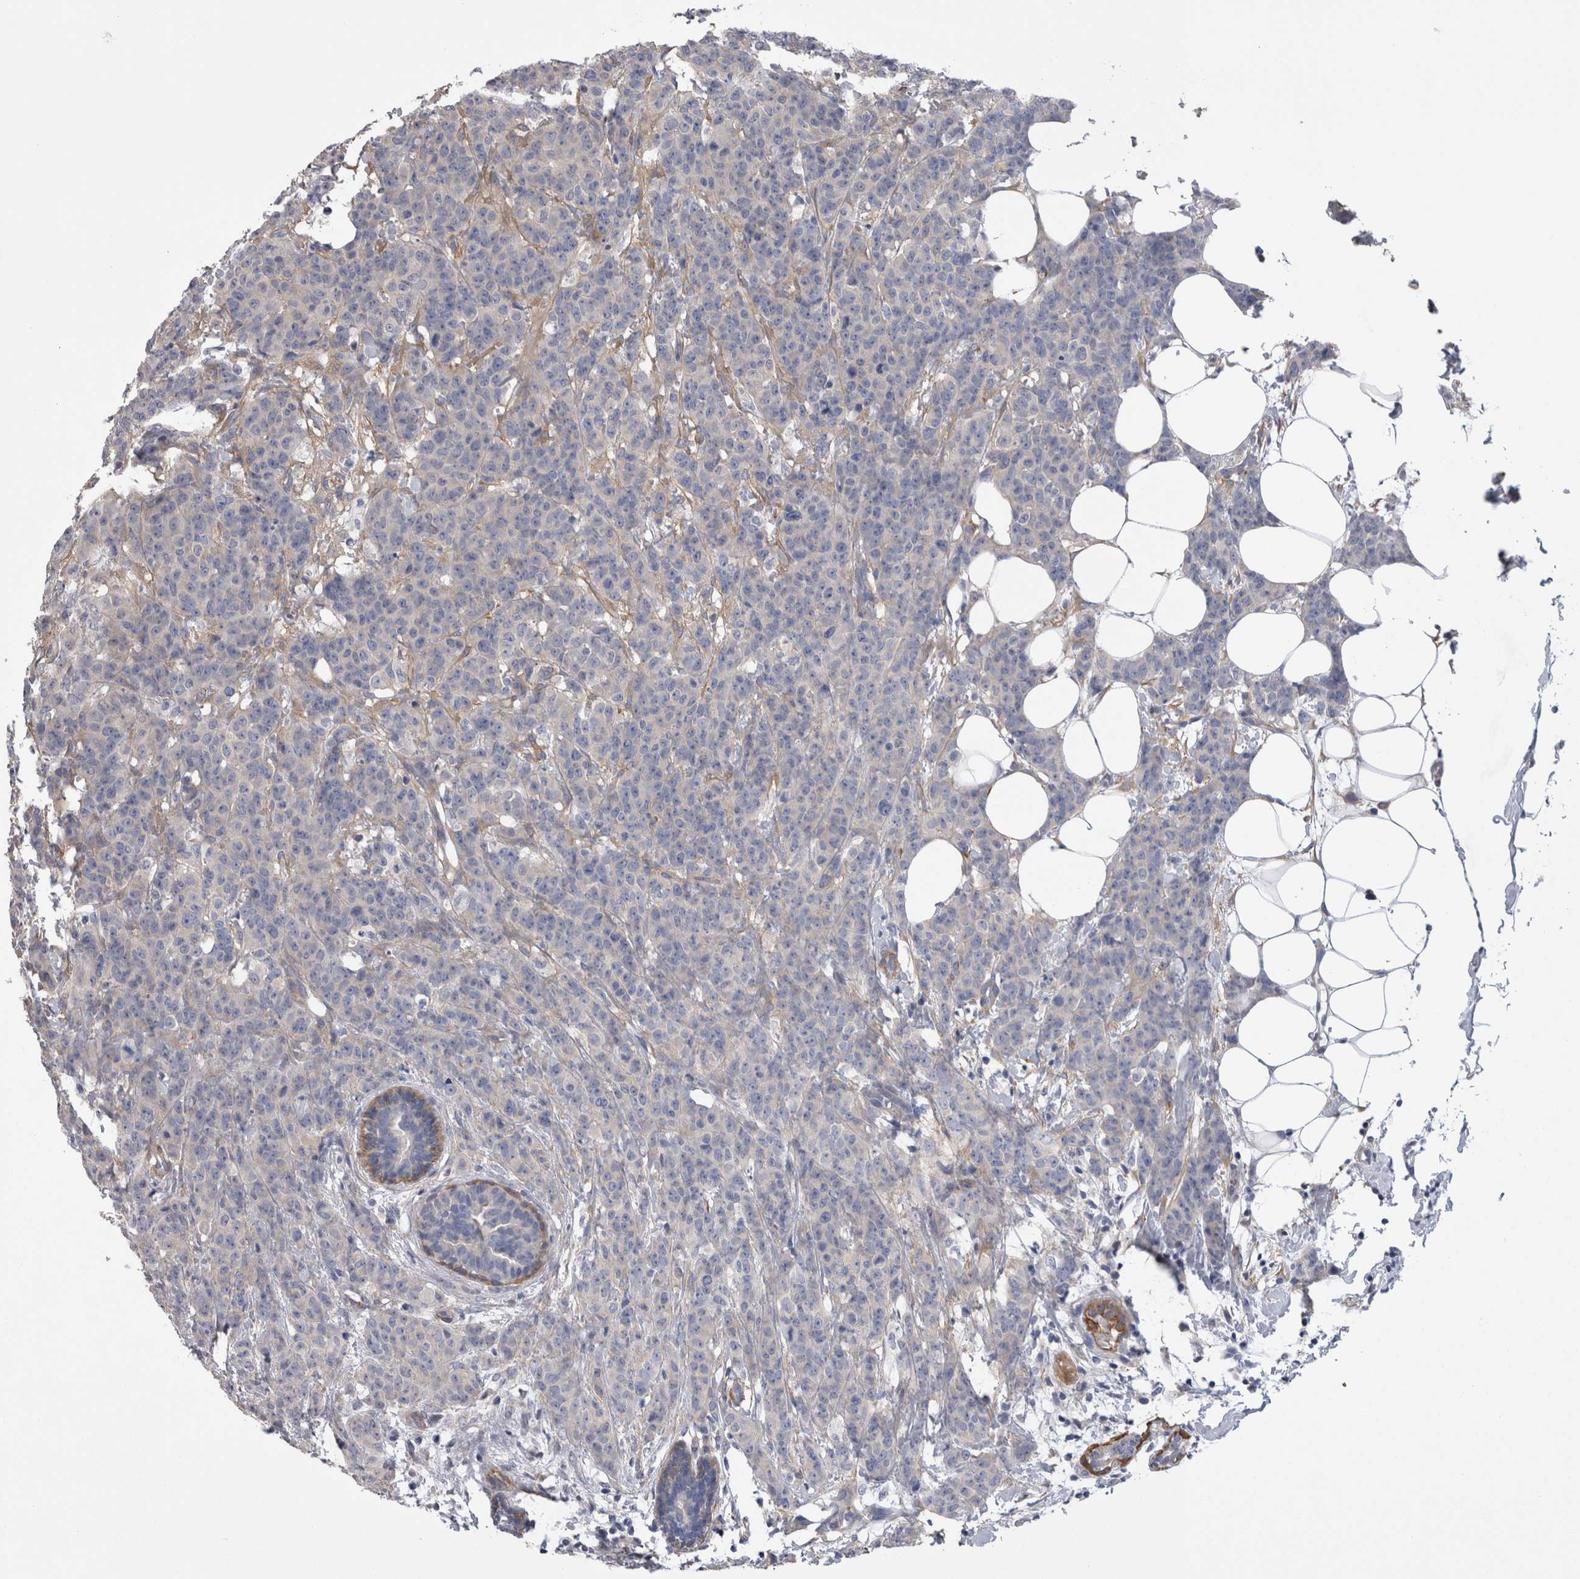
{"staining": {"intensity": "negative", "quantity": "none", "location": "none"}, "tissue": "breast cancer", "cell_type": "Tumor cells", "image_type": "cancer", "snomed": [{"axis": "morphology", "description": "Normal tissue, NOS"}, {"axis": "morphology", "description": "Duct carcinoma"}, {"axis": "topography", "description": "Breast"}], "caption": "Immunohistochemistry micrograph of neoplastic tissue: human invasive ductal carcinoma (breast) stained with DAB demonstrates no significant protein positivity in tumor cells. (Immunohistochemistry, brightfield microscopy, high magnification).", "gene": "EPRS1", "patient": {"sex": "female", "age": 40}}